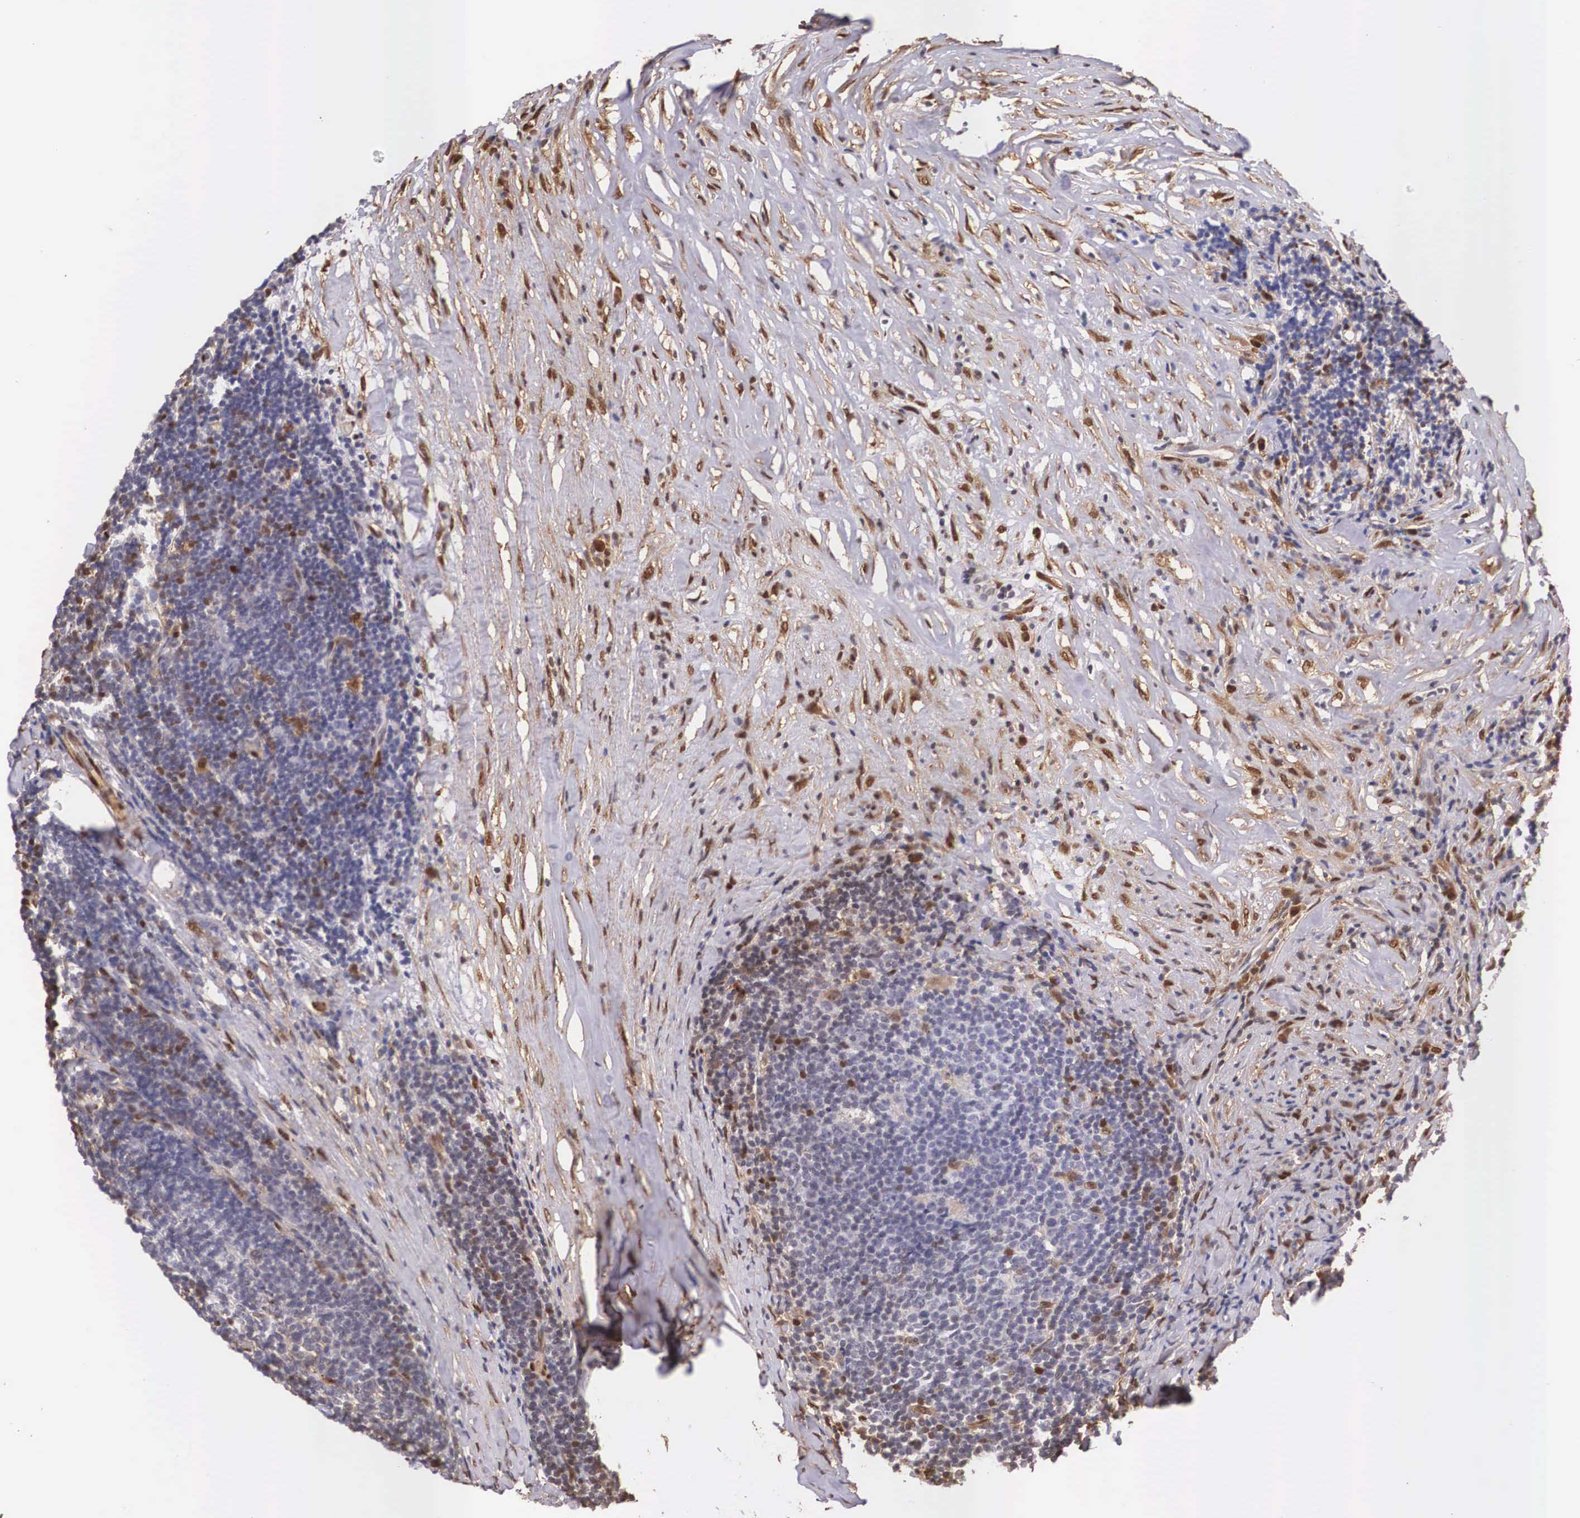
{"staining": {"intensity": "negative", "quantity": "none", "location": "none"}, "tissue": "lymphoma", "cell_type": "Tumor cells", "image_type": "cancer", "snomed": [{"axis": "morphology", "description": "Malignant lymphoma, non-Hodgkin's type, Low grade"}, {"axis": "topography", "description": "Lymph node"}], "caption": "The image reveals no significant staining in tumor cells of lymphoma.", "gene": "LGALS1", "patient": {"sex": "male", "age": 74}}